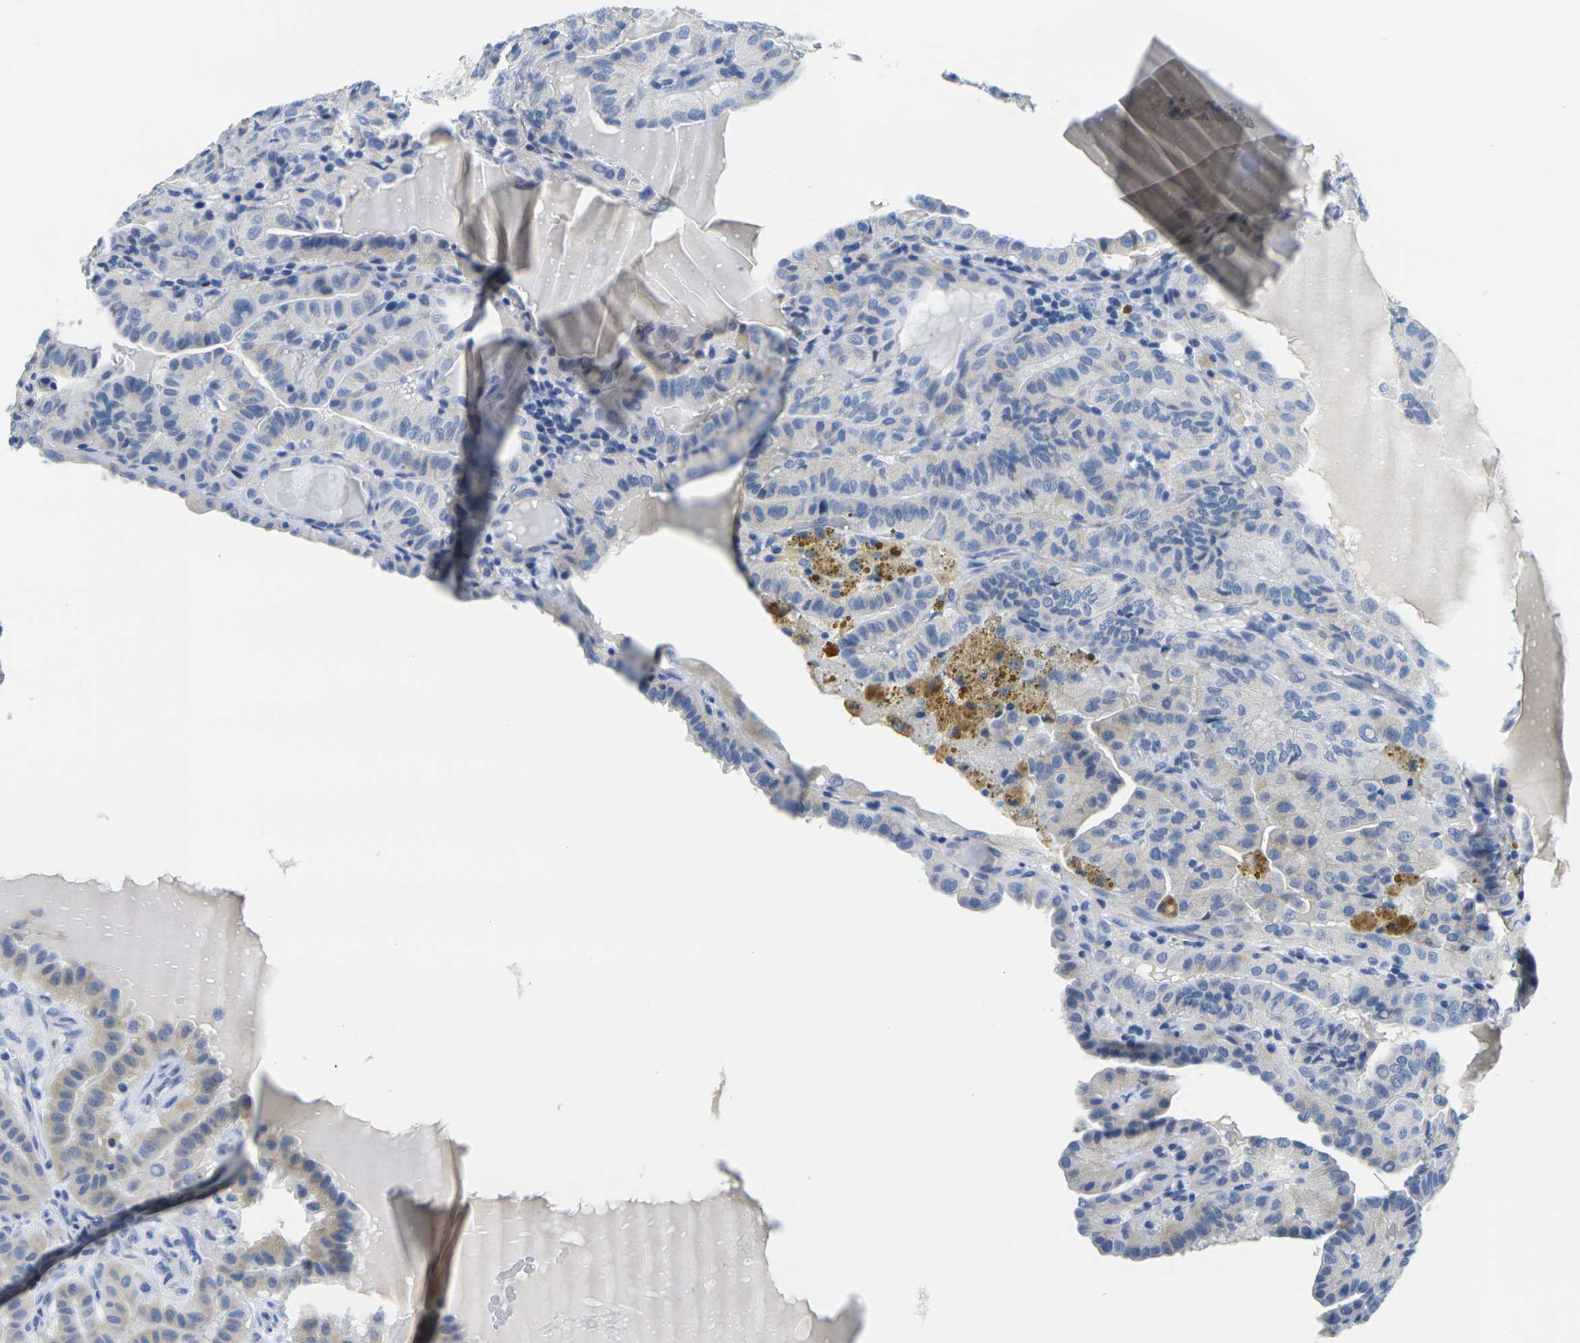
{"staining": {"intensity": "weak", "quantity": "<25%", "location": "cytoplasmic/membranous"}, "tissue": "thyroid cancer", "cell_type": "Tumor cells", "image_type": "cancer", "snomed": [{"axis": "morphology", "description": "Papillary adenocarcinoma, NOS"}, {"axis": "topography", "description": "Thyroid gland"}], "caption": "Micrograph shows no protein expression in tumor cells of thyroid papillary adenocarcinoma tissue.", "gene": "FAM3D", "patient": {"sex": "male", "age": 77}}